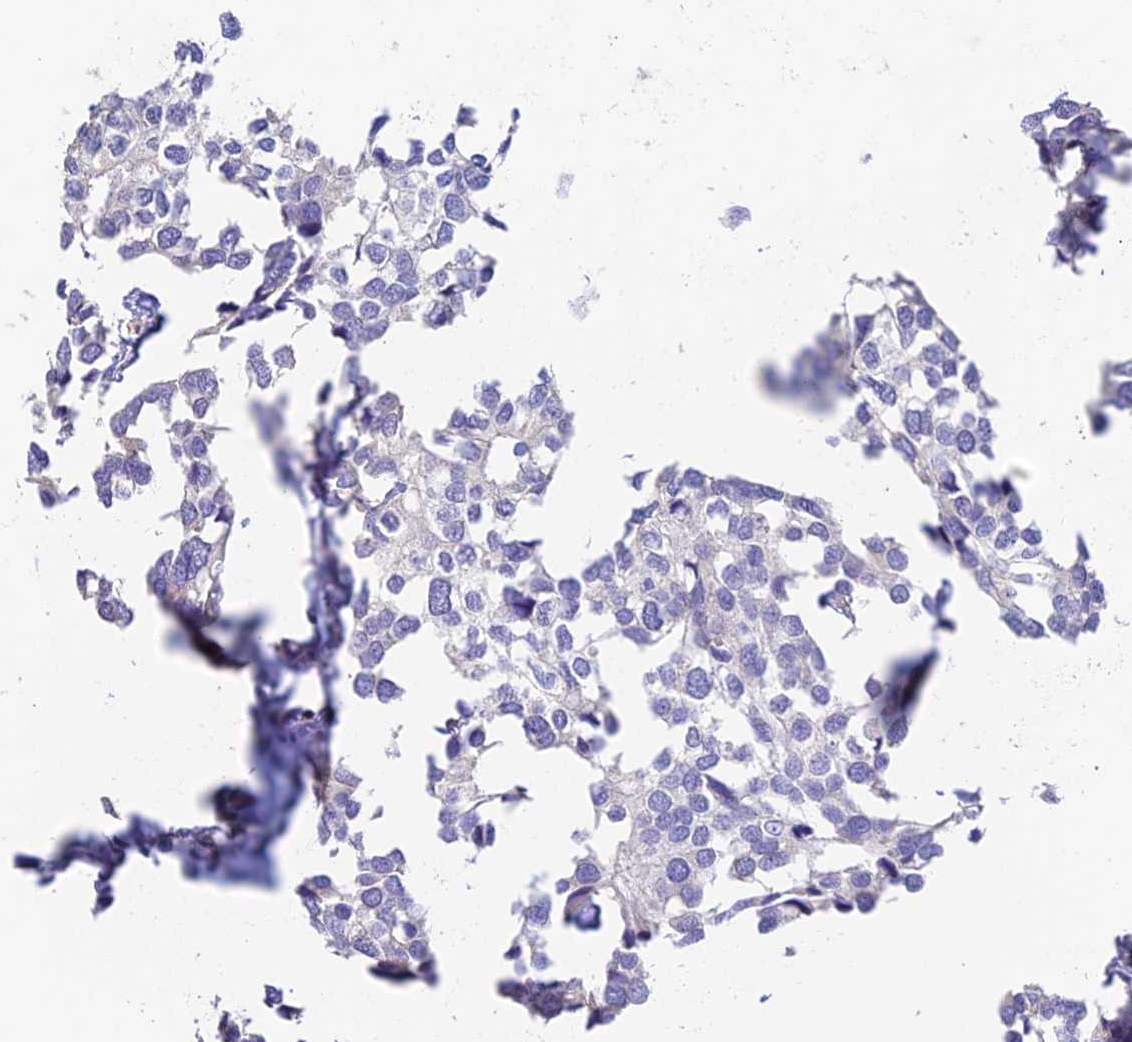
{"staining": {"intensity": "negative", "quantity": "none", "location": "none"}, "tissue": "breast cancer", "cell_type": "Tumor cells", "image_type": "cancer", "snomed": [{"axis": "morphology", "description": "Duct carcinoma"}, {"axis": "topography", "description": "Breast"}], "caption": "Breast invasive ductal carcinoma stained for a protein using IHC shows no expression tumor cells.", "gene": "EMC3", "patient": {"sex": "female", "age": 83}}